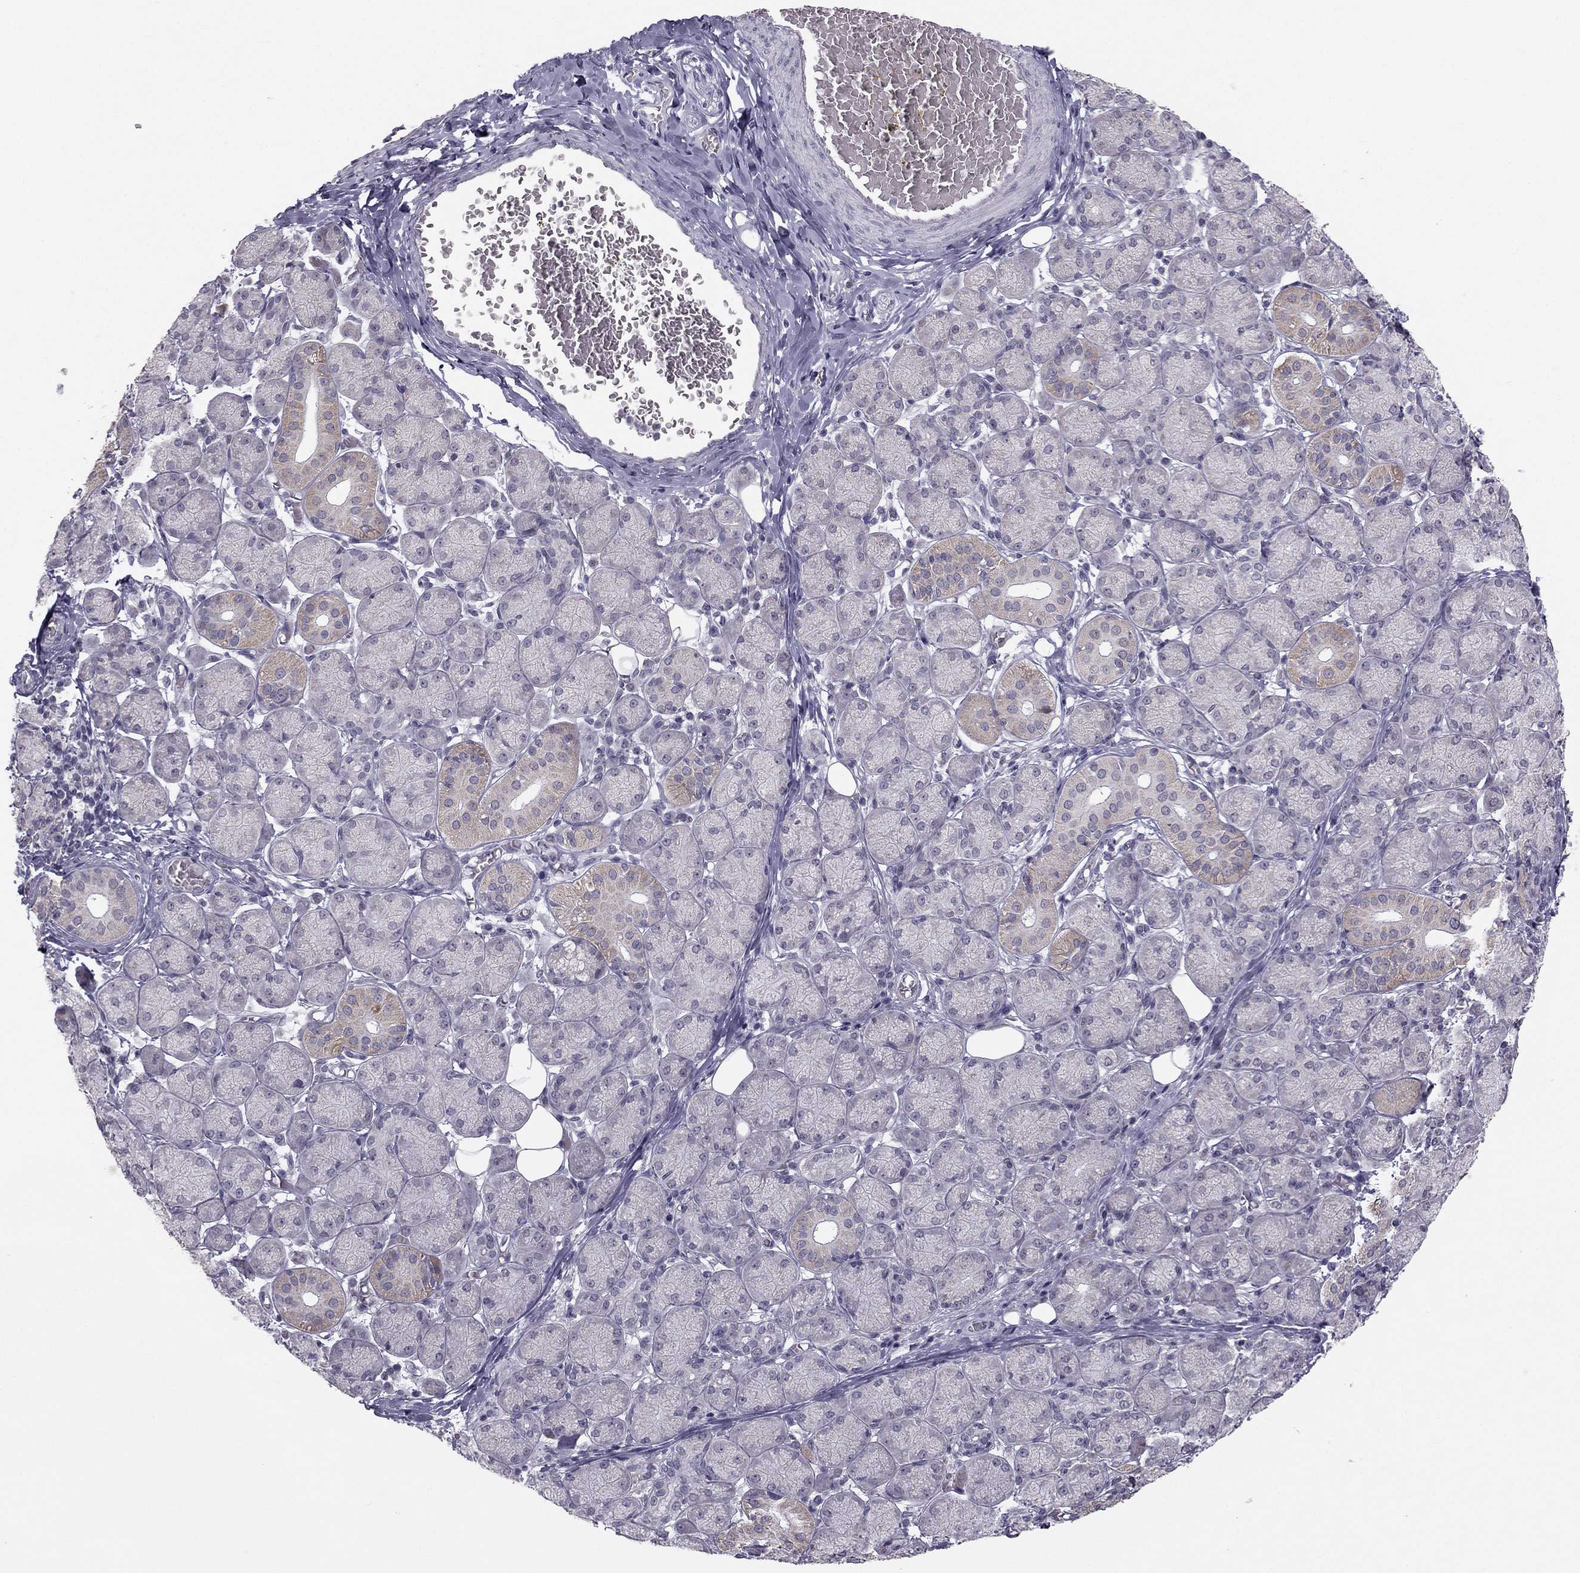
{"staining": {"intensity": "moderate", "quantity": "<25%", "location": "cytoplasmic/membranous"}, "tissue": "salivary gland", "cell_type": "Glandular cells", "image_type": "normal", "snomed": [{"axis": "morphology", "description": "Normal tissue, NOS"}, {"axis": "topography", "description": "Salivary gland"}, {"axis": "topography", "description": "Peripheral nerve tissue"}], "caption": "Unremarkable salivary gland demonstrates moderate cytoplasmic/membranous expression in about <25% of glandular cells, visualized by immunohistochemistry. The staining was performed using DAB (3,3'-diaminobenzidine) to visualize the protein expression in brown, while the nuclei were stained in blue with hematoxylin (Magnification: 20x).", "gene": "C5orf49", "patient": {"sex": "female", "age": 24}}